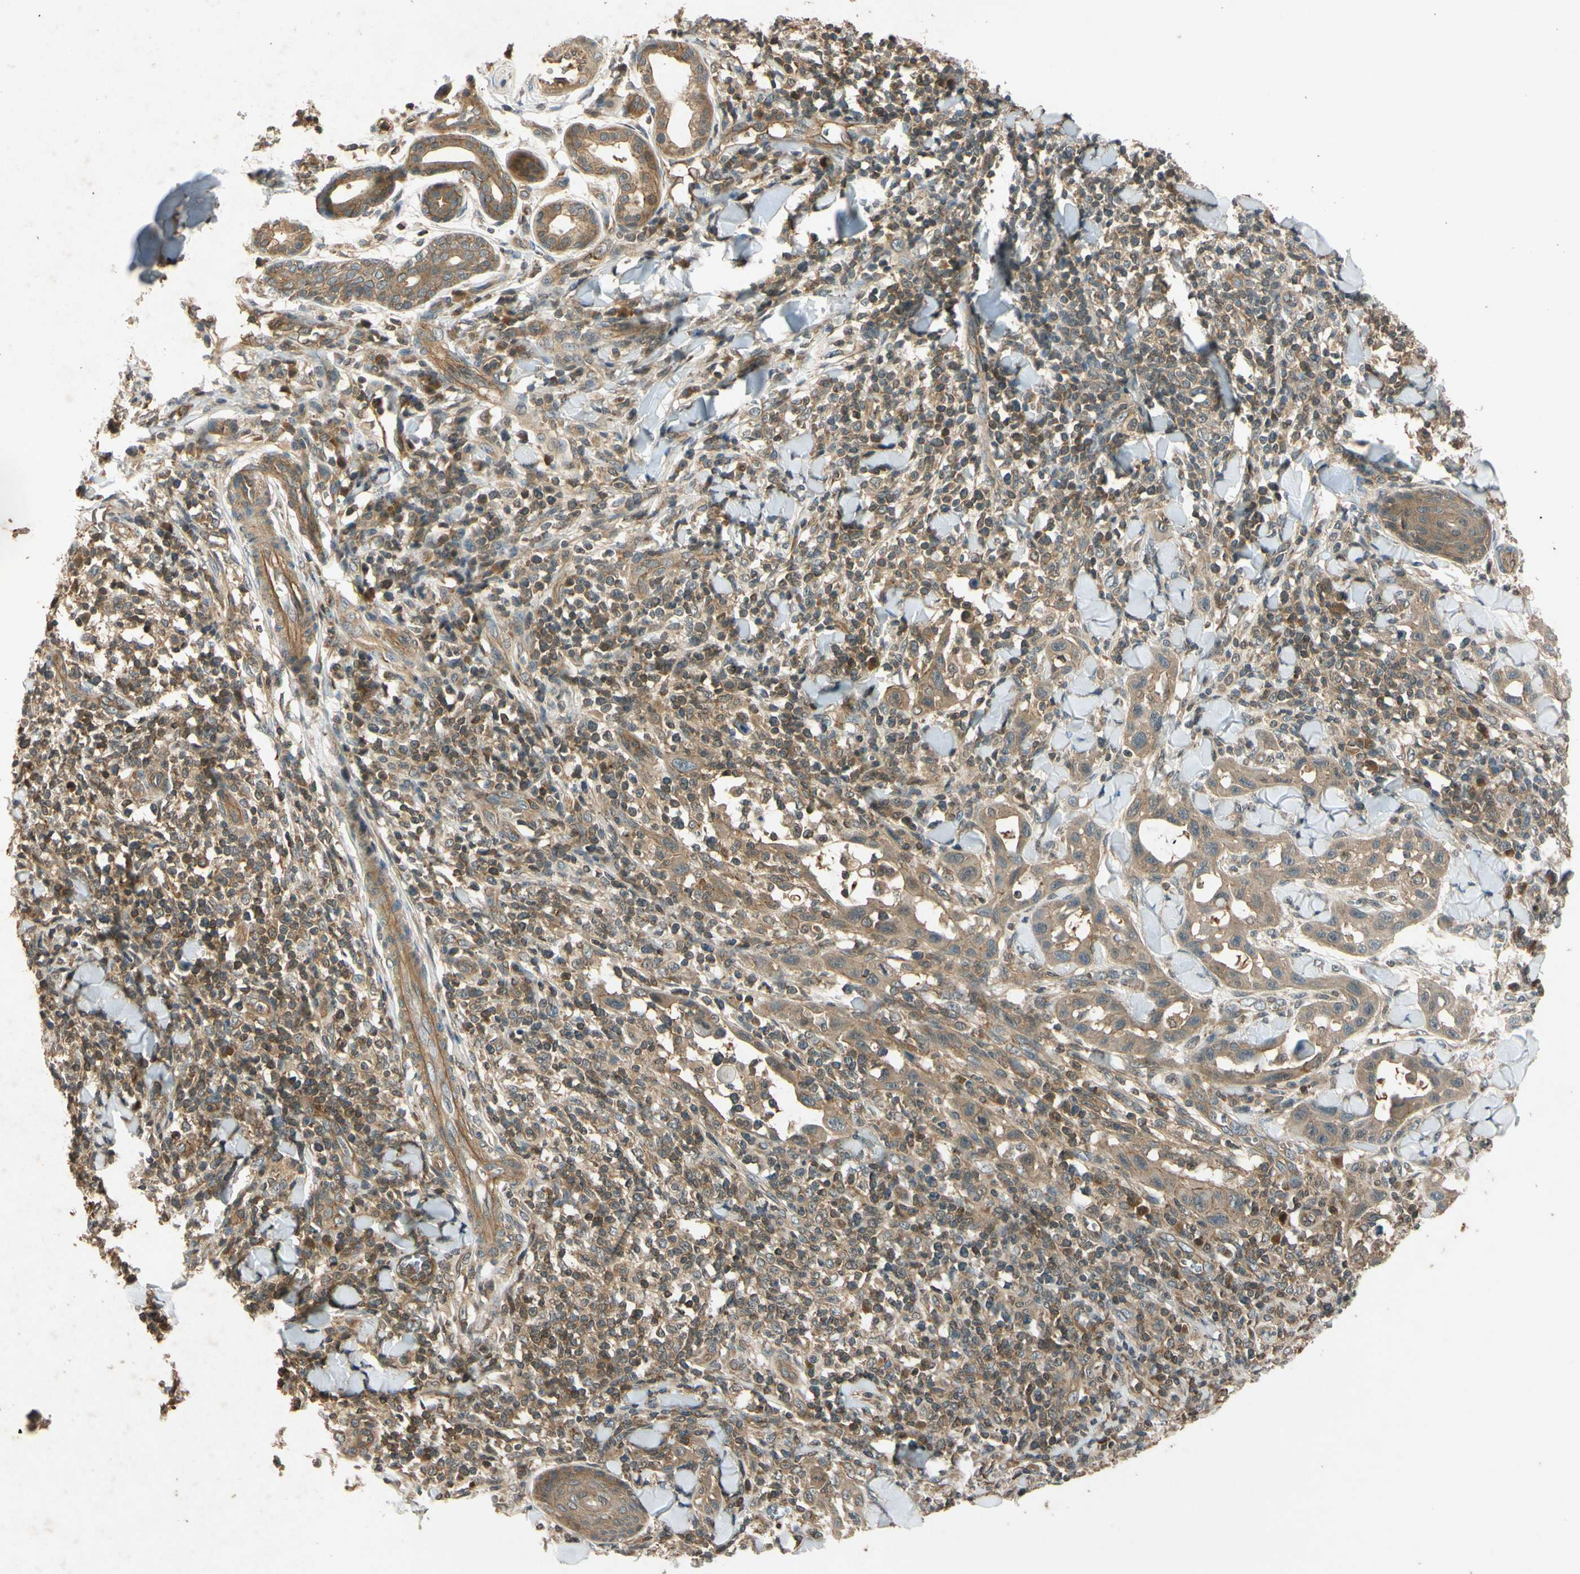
{"staining": {"intensity": "moderate", "quantity": ">75%", "location": "cytoplasmic/membranous"}, "tissue": "skin cancer", "cell_type": "Tumor cells", "image_type": "cancer", "snomed": [{"axis": "morphology", "description": "Squamous cell carcinoma, NOS"}, {"axis": "topography", "description": "Skin"}], "caption": "IHC (DAB (3,3'-diaminobenzidine)) staining of squamous cell carcinoma (skin) shows moderate cytoplasmic/membranous protein expression in about >75% of tumor cells.", "gene": "EPHA8", "patient": {"sex": "male", "age": 24}}